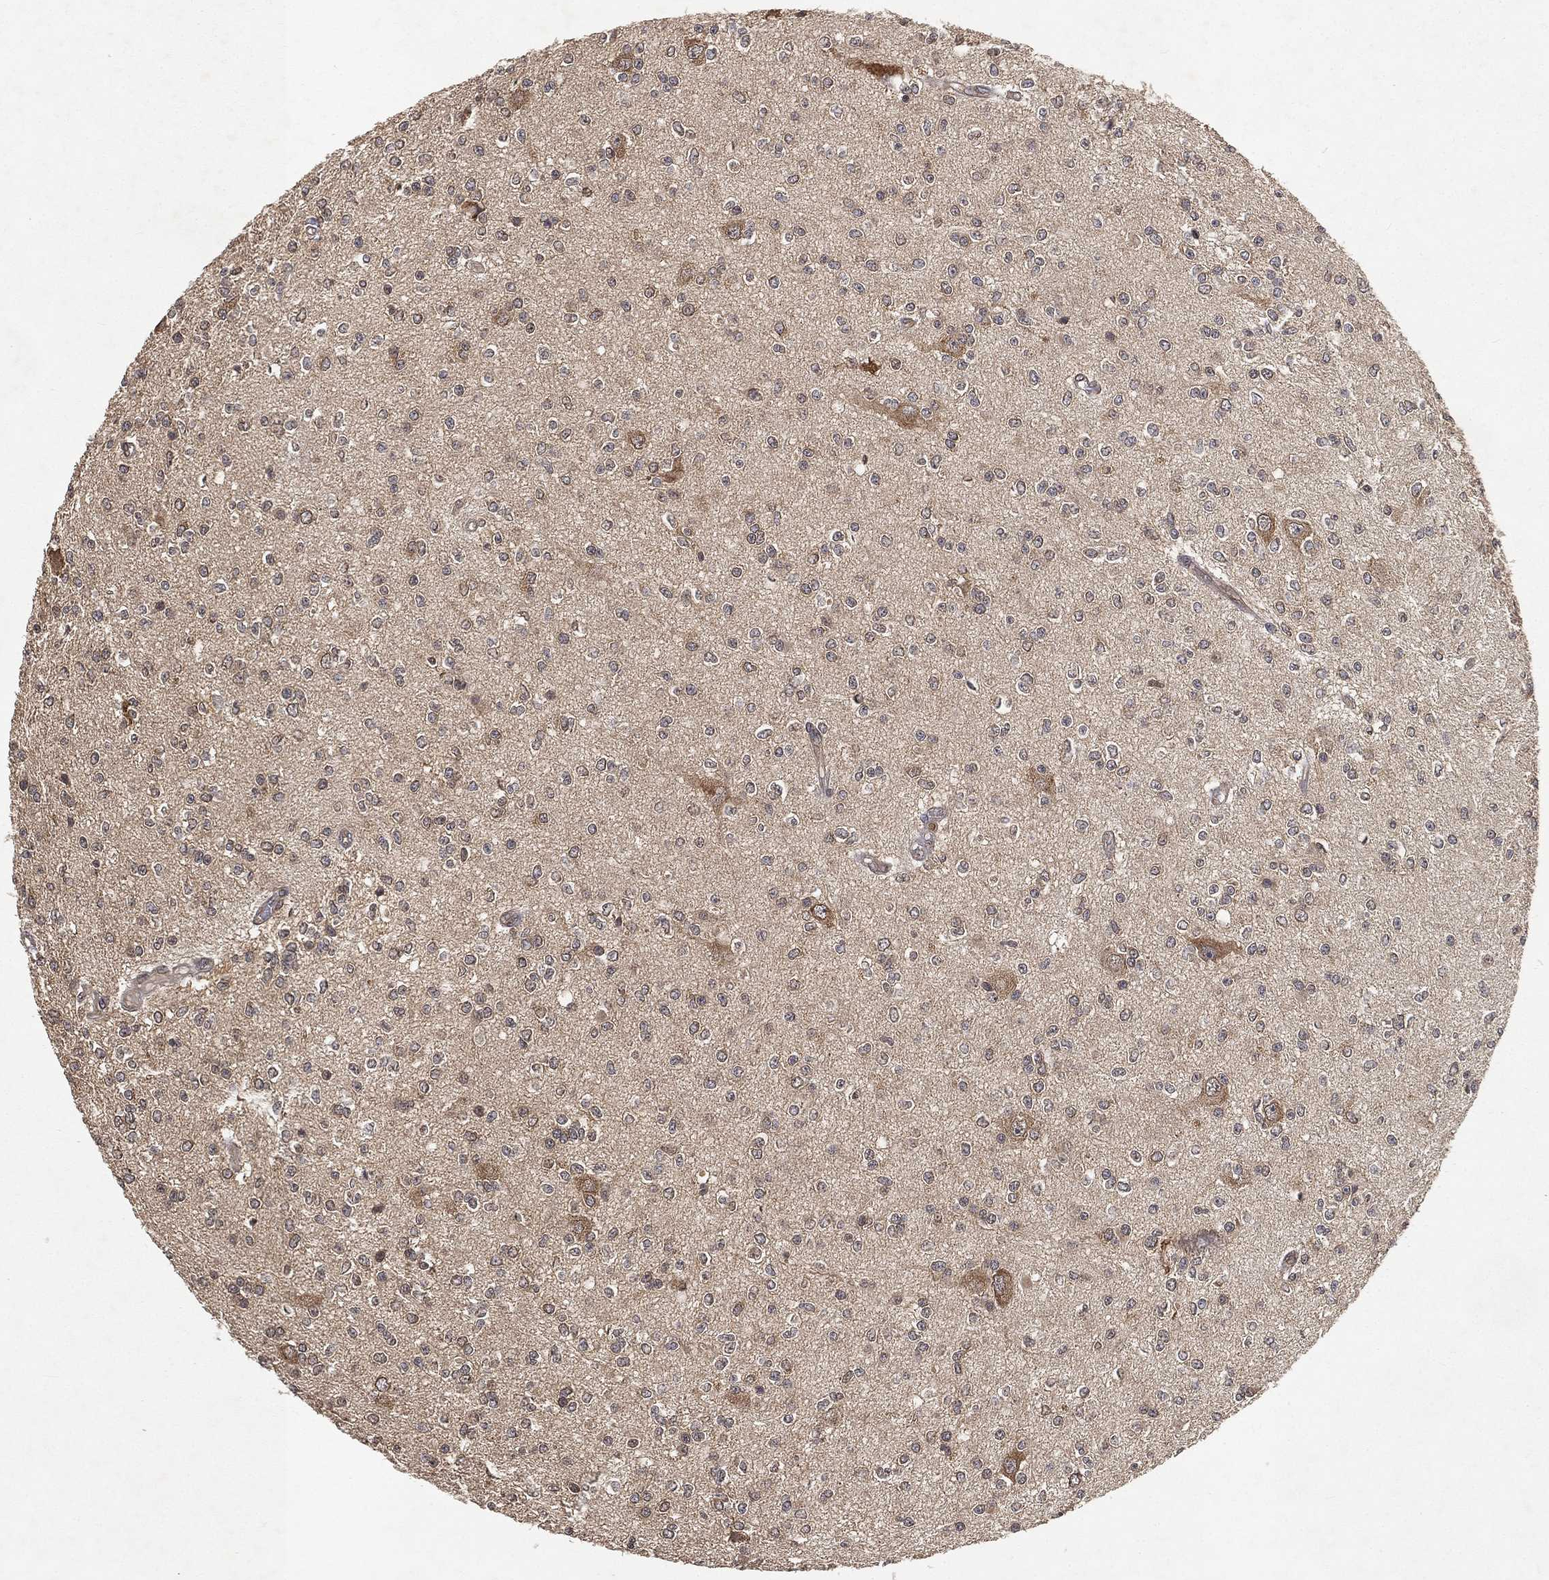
{"staining": {"intensity": "negative", "quantity": "none", "location": "none"}, "tissue": "glioma", "cell_type": "Tumor cells", "image_type": "cancer", "snomed": [{"axis": "morphology", "description": "Glioma, malignant, Low grade"}, {"axis": "topography", "description": "Brain"}], "caption": "Immunohistochemistry (IHC) of human glioma displays no expression in tumor cells.", "gene": "UBA5", "patient": {"sex": "male", "age": 67}}